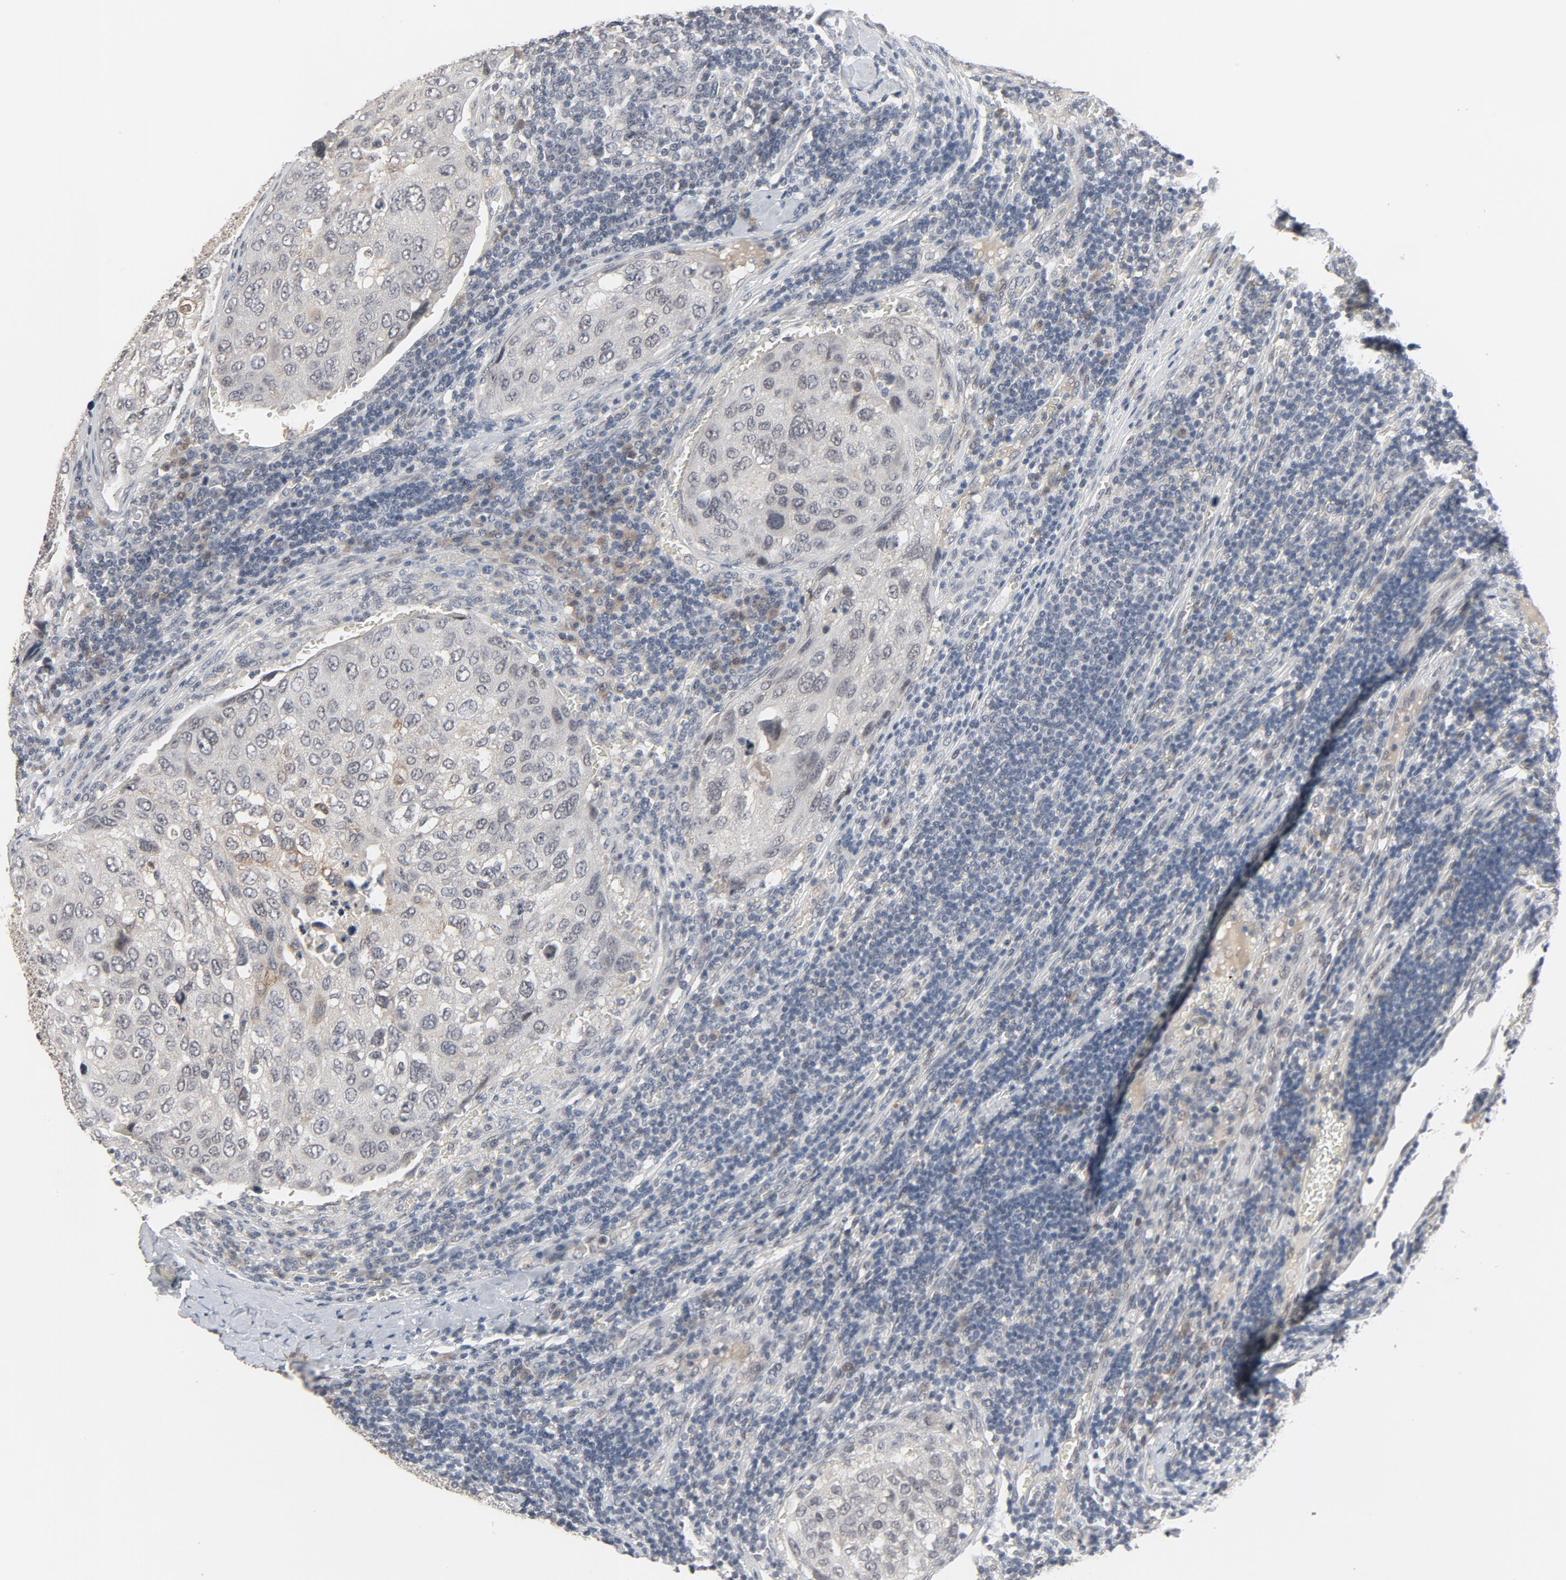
{"staining": {"intensity": "negative", "quantity": "none", "location": "none"}, "tissue": "urothelial cancer", "cell_type": "Tumor cells", "image_type": "cancer", "snomed": [{"axis": "morphology", "description": "Urothelial carcinoma, High grade"}, {"axis": "topography", "description": "Lymph node"}, {"axis": "topography", "description": "Urinary bladder"}], "caption": "Urothelial carcinoma (high-grade) was stained to show a protein in brown. There is no significant positivity in tumor cells.", "gene": "MT3", "patient": {"sex": "male", "age": 51}}